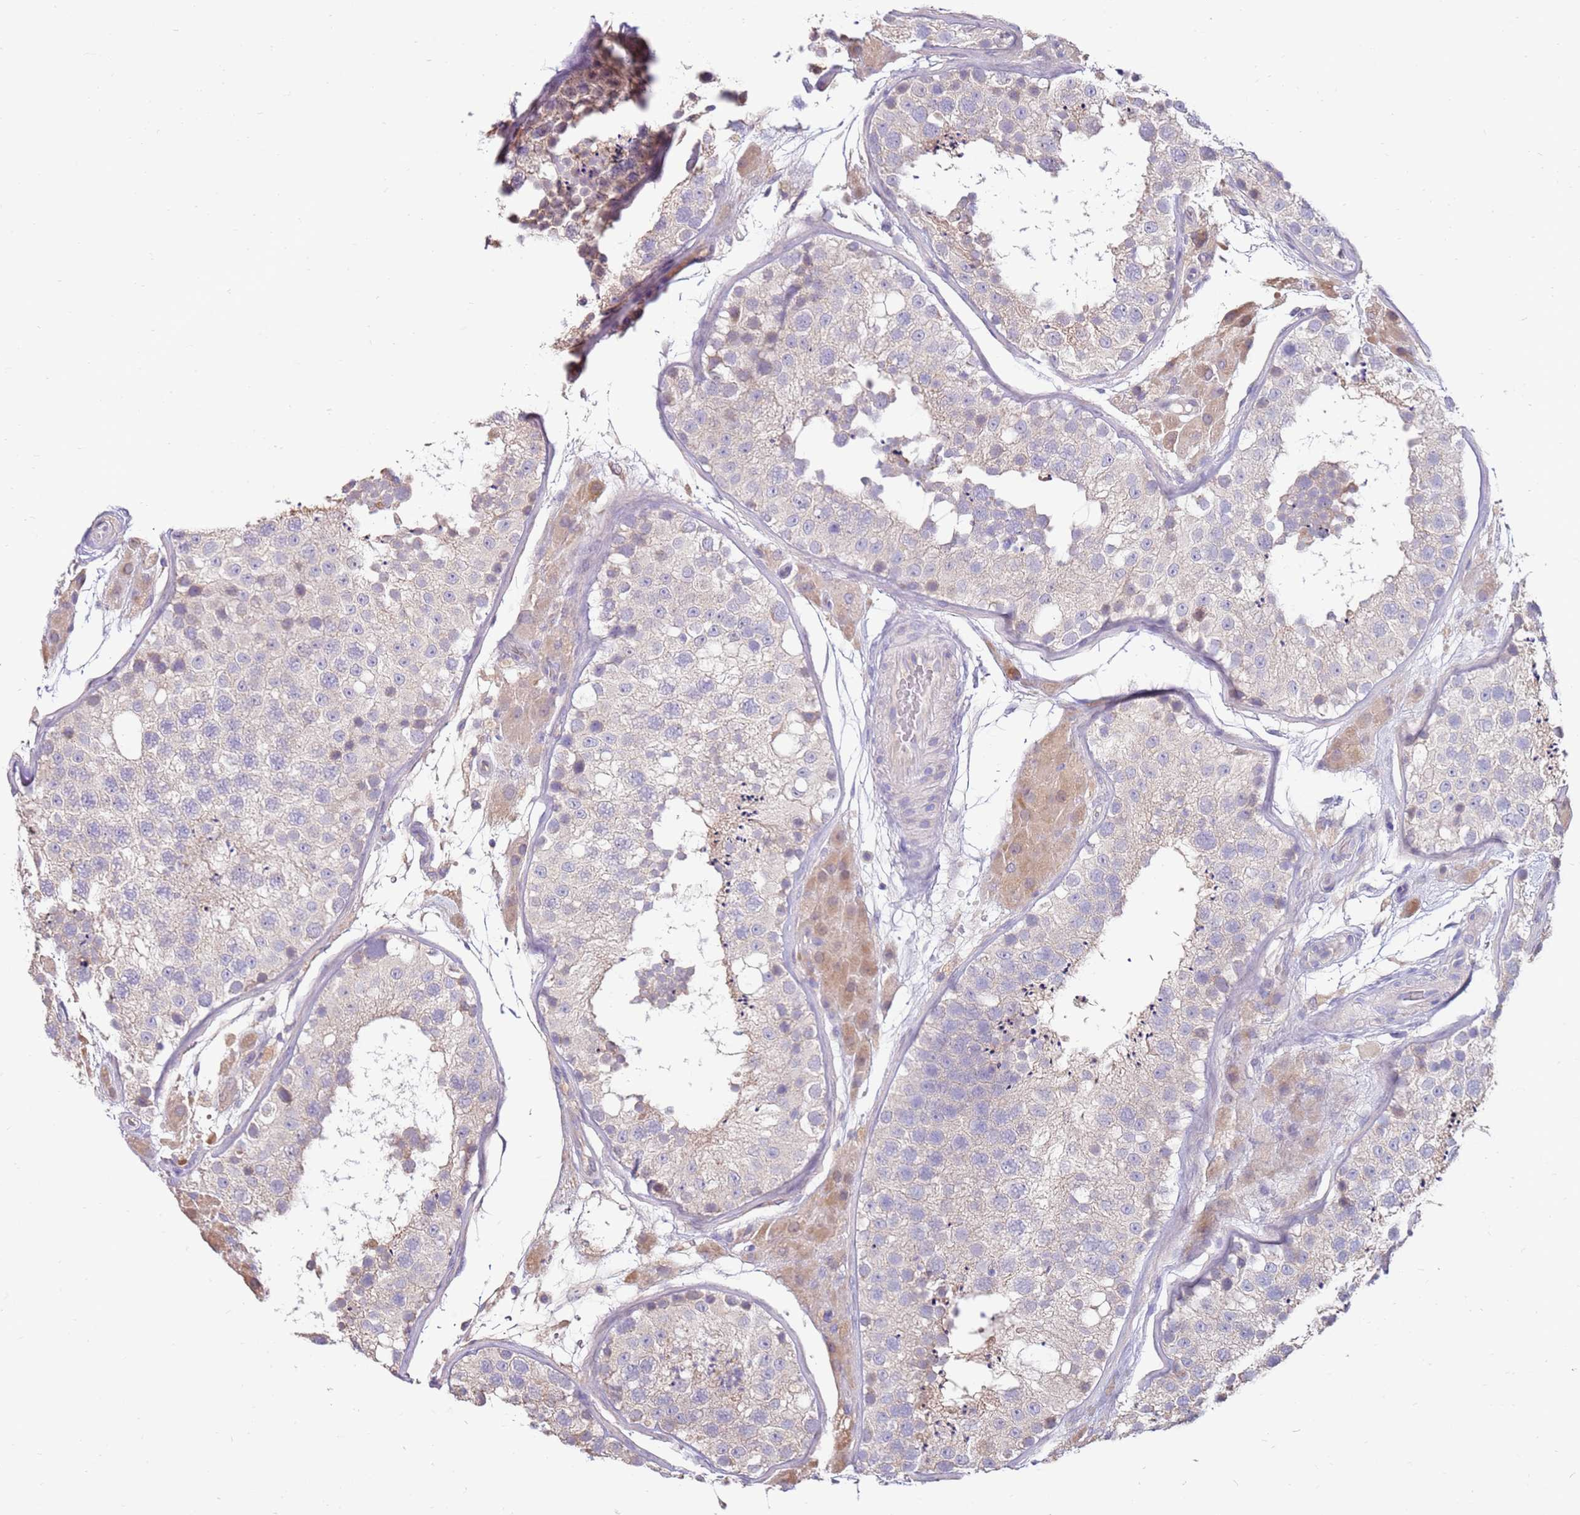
{"staining": {"intensity": "weak", "quantity": "<25%", "location": "cytoplasmic/membranous"}, "tissue": "testis", "cell_type": "Cells in seminiferous ducts", "image_type": "normal", "snomed": [{"axis": "morphology", "description": "Normal tissue, NOS"}, {"axis": "topography", "description": "Testis"}], "caption": "This is a photomicrograph of immunohistochemistry (IHC) staining of unremarkable testis, which shows no positivity in cells in seminiferous ducts. (Immunohistochemistry, brightfield microscopy, high magnification).", "gene": "SLC44A4", "patient": {"sex": "male", "age": 26}}